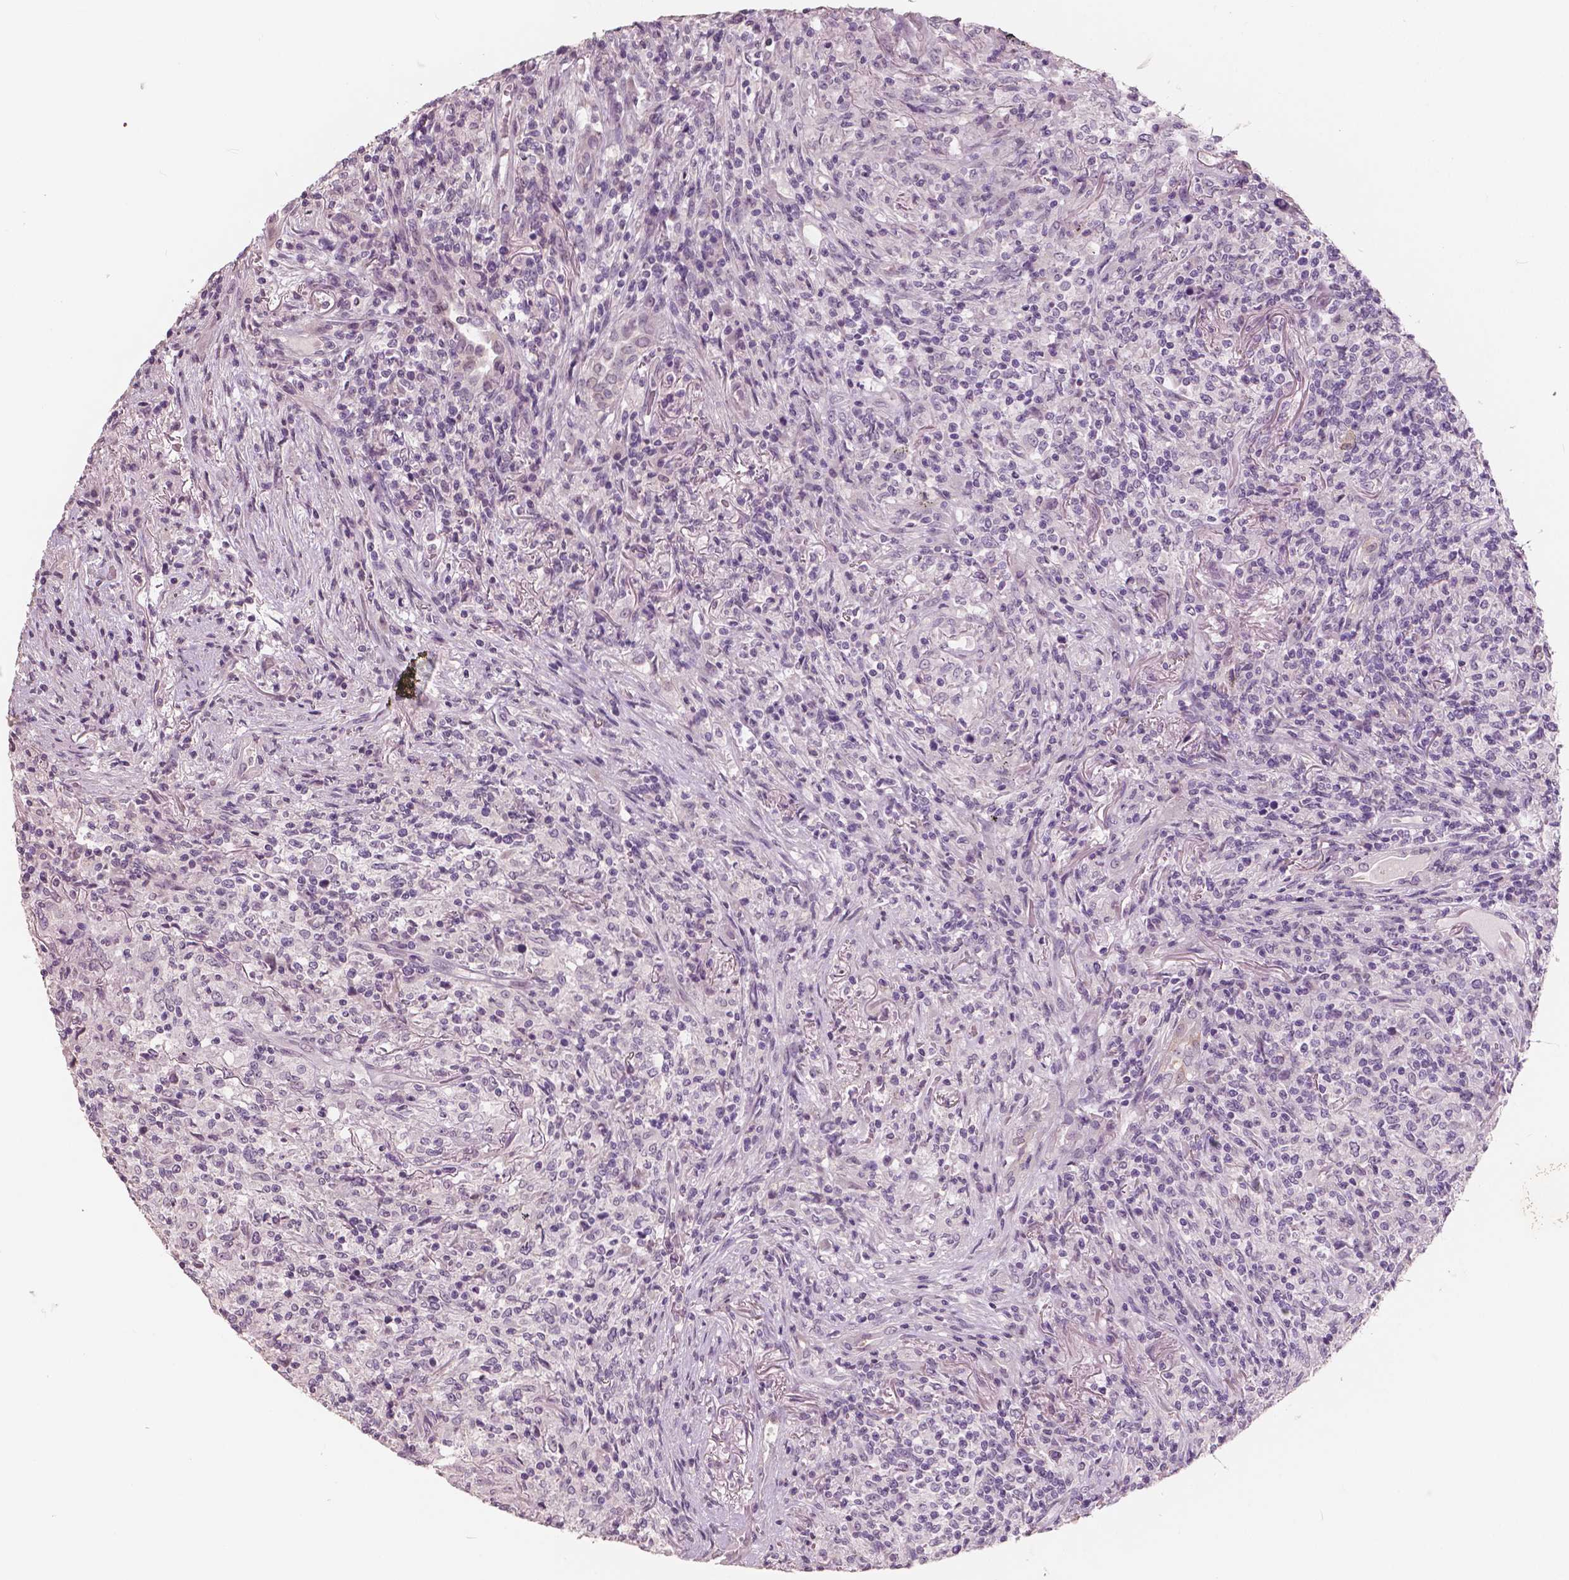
{"staining": {"intensity": "negative", "quantity": "none", "location": "none"}, "tissue": "lymphoma", "cell_type": "Tumor cells", "image_type": "cancer", "snomed": [{"axis": "morphology", "description": "Malignant lymphoma, non-Hodgkin's type, High grade"}, {"axis": "topography", "description": "Lung"}], "caption": "This is an IHC micrograph of human lymphoma. There is no expression in tumor cells.", "gene": "NECAB1", "patient": {"sex": "male", "age": 79}}